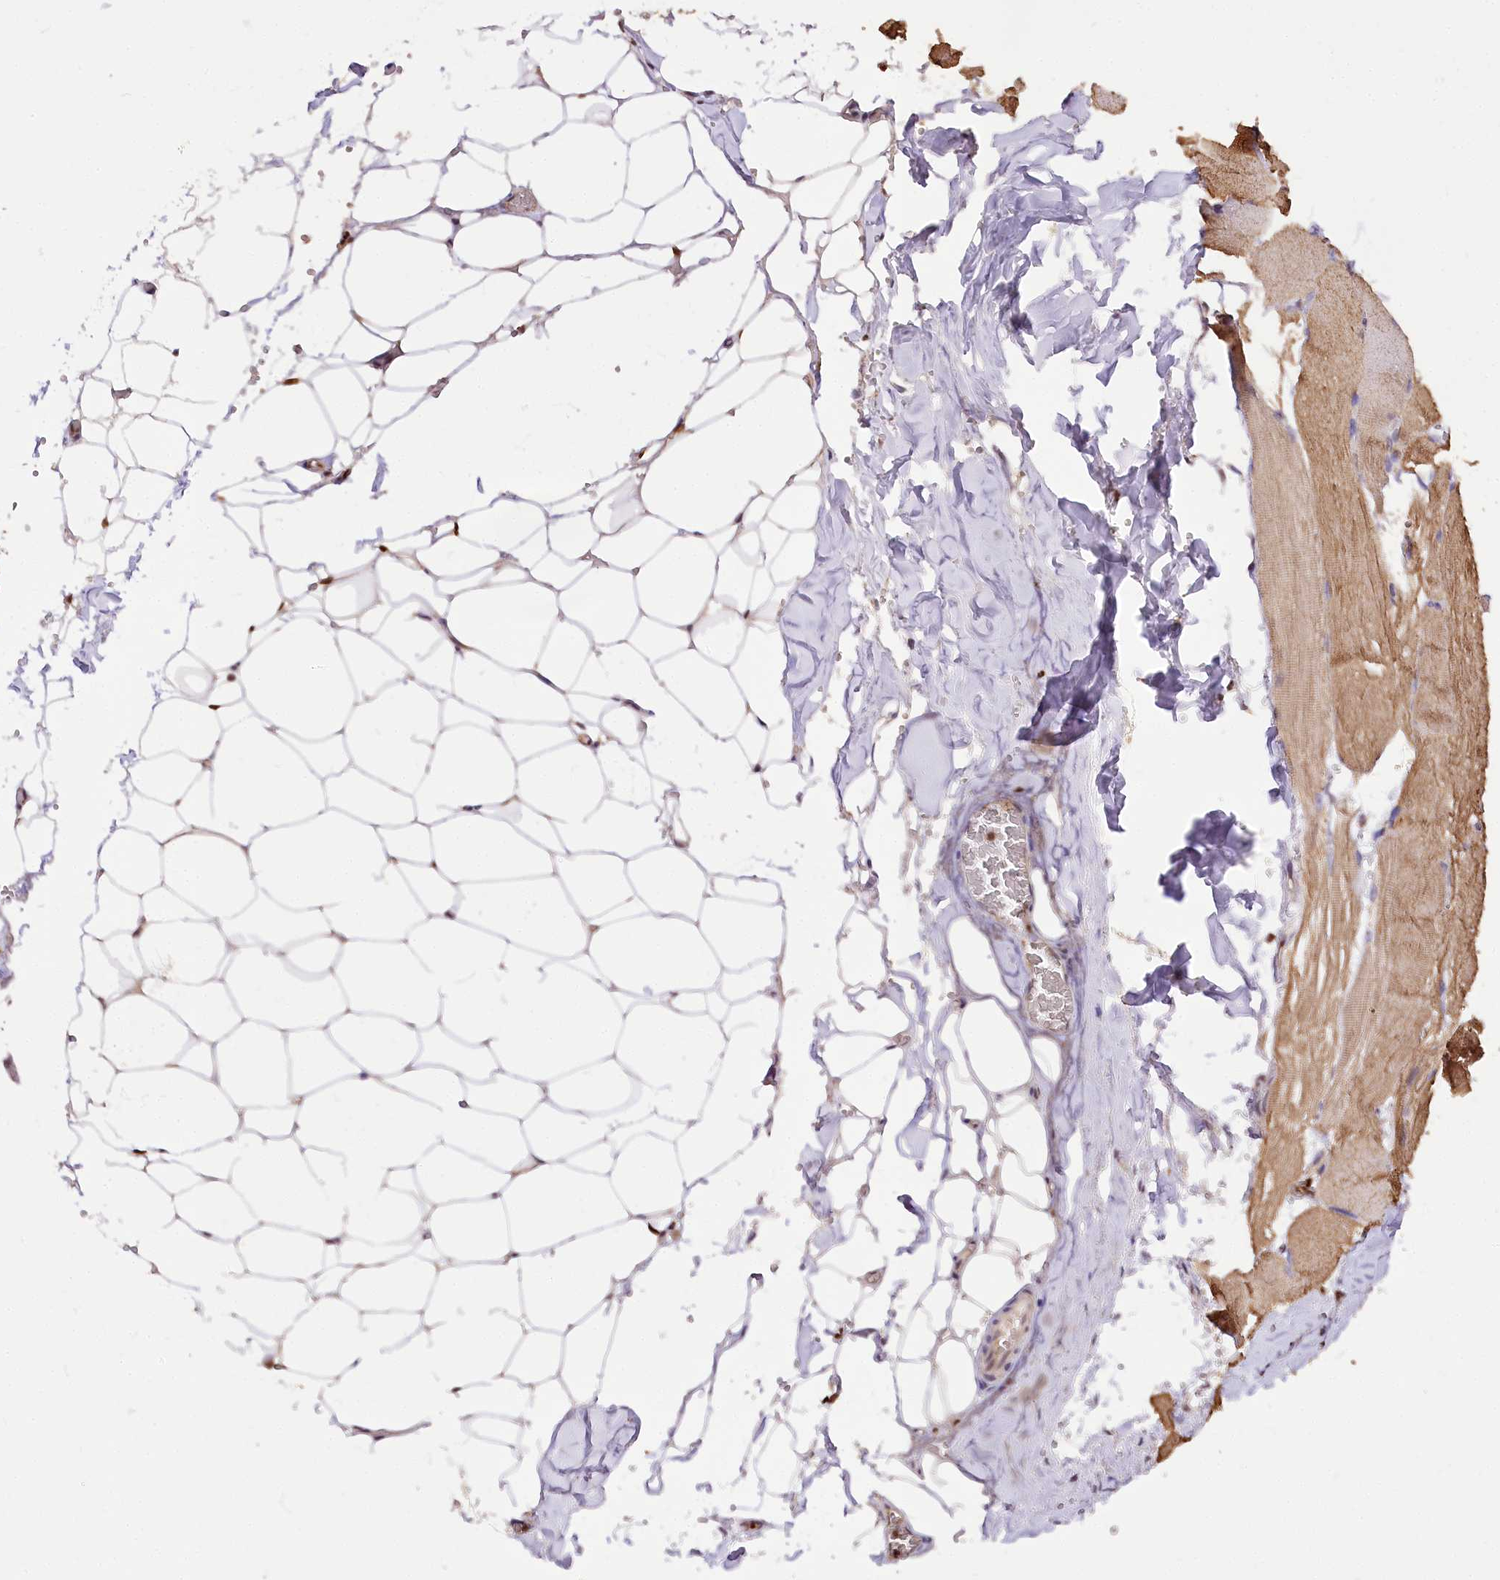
{"staining": {"intensity": "moderate", "quantity": ">75%", "location": "nuclear"}, "tissue": "adipose tissue", "cell_type": "Adipocytes", "image_type": "normal", "snomed": [{"axis": "morphology", "description": "Normal tissue, NOS"}, {"axis": "topography", "description": "Skeletal muscle"}, {"axis": "topography", "description": "Peripheral nerve tissue"}], "caption": "Benign adipose tissue displays moderate nuclear expression in about >75% of adipocytes.", "gene": "GNL3L", "patient": {"sex": "female", "age": 55}}